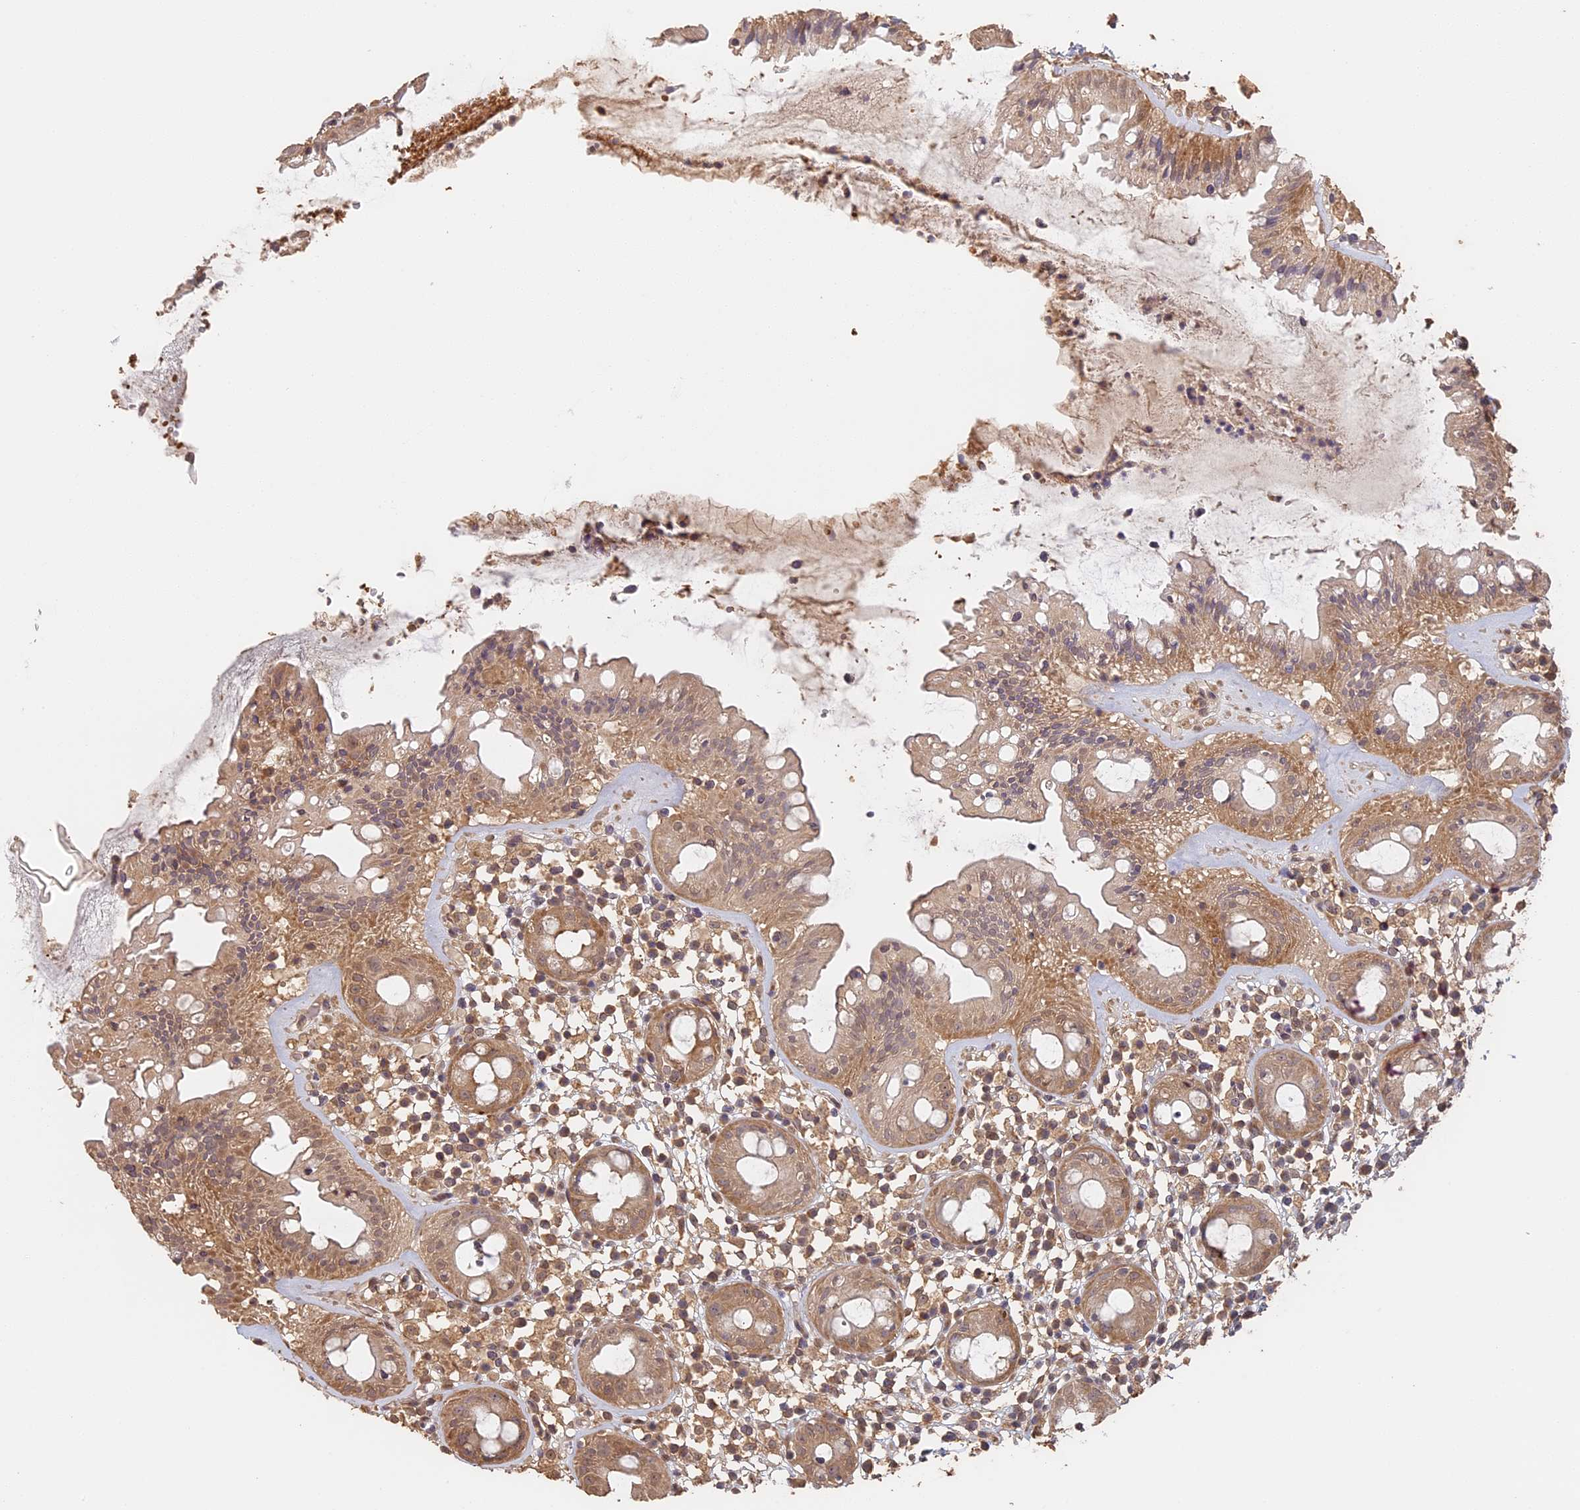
{"staining": {"intensity": "moderate", "quantity": ">75%", "location": "cytoplasmic/membranous"}, "tissue": "rectum", "cell_type": "Glandular cells", "image_type": "normal", "snomed": [{"axis": "morphology", "description": "Normal tissue, NOS"}, {"axis": "topography", "description": "Rectum"}], "caption": "Immunohistochemistry image of normal rectum stained for a protein (brown), which demonstrates medium levels of moderate cytoplasmic/membranous expression in about >75% of glandular cells.", "gene": "STX16", "patient": {"sex": "female", "age": 57}}